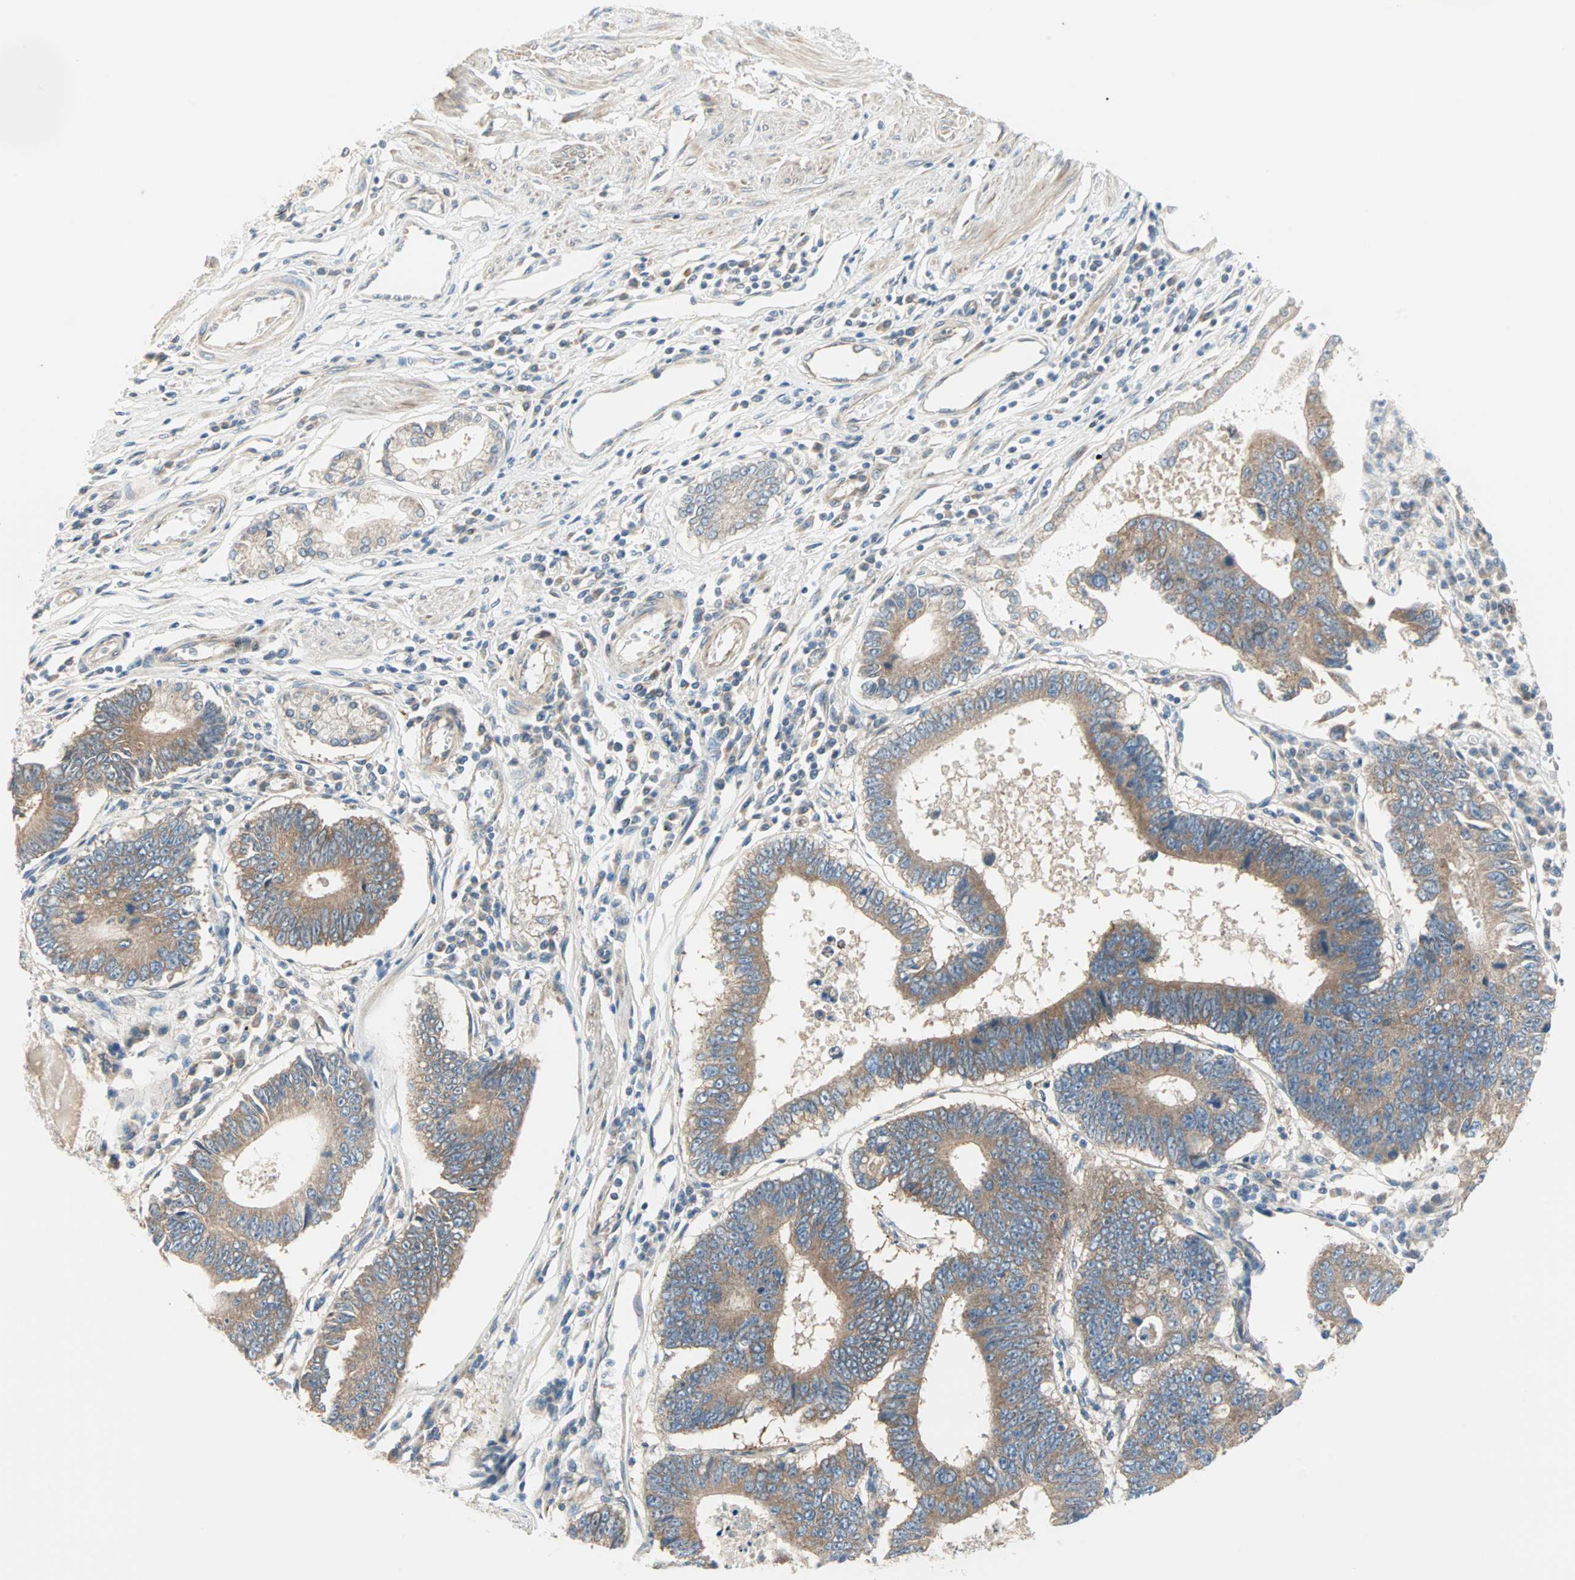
{"staining": {"intensity": "moderate", "quantity": ">75%", "location": "cytoplasmic/membranous"}, "tissue": "stomach cancer", "cell_type": "Tumor cells", "image_type": "cancer", "snomed": [{"axis": "morphology", "description": "Adenocarcinoma, NOS"}, {"axis": "topography", "description": "Stomach"}], "caption": "This image displays adenocarcinoma (stomach) stained with immunohistochemistry (IHC) to label a protein in brown. The cytoplasmic/membranous of tumor cells show moderate positivity for the protein. Nuclei are counter-stained blue.", "gene": "PDE8A", "patient": {"sex": "male", "age": 59}}